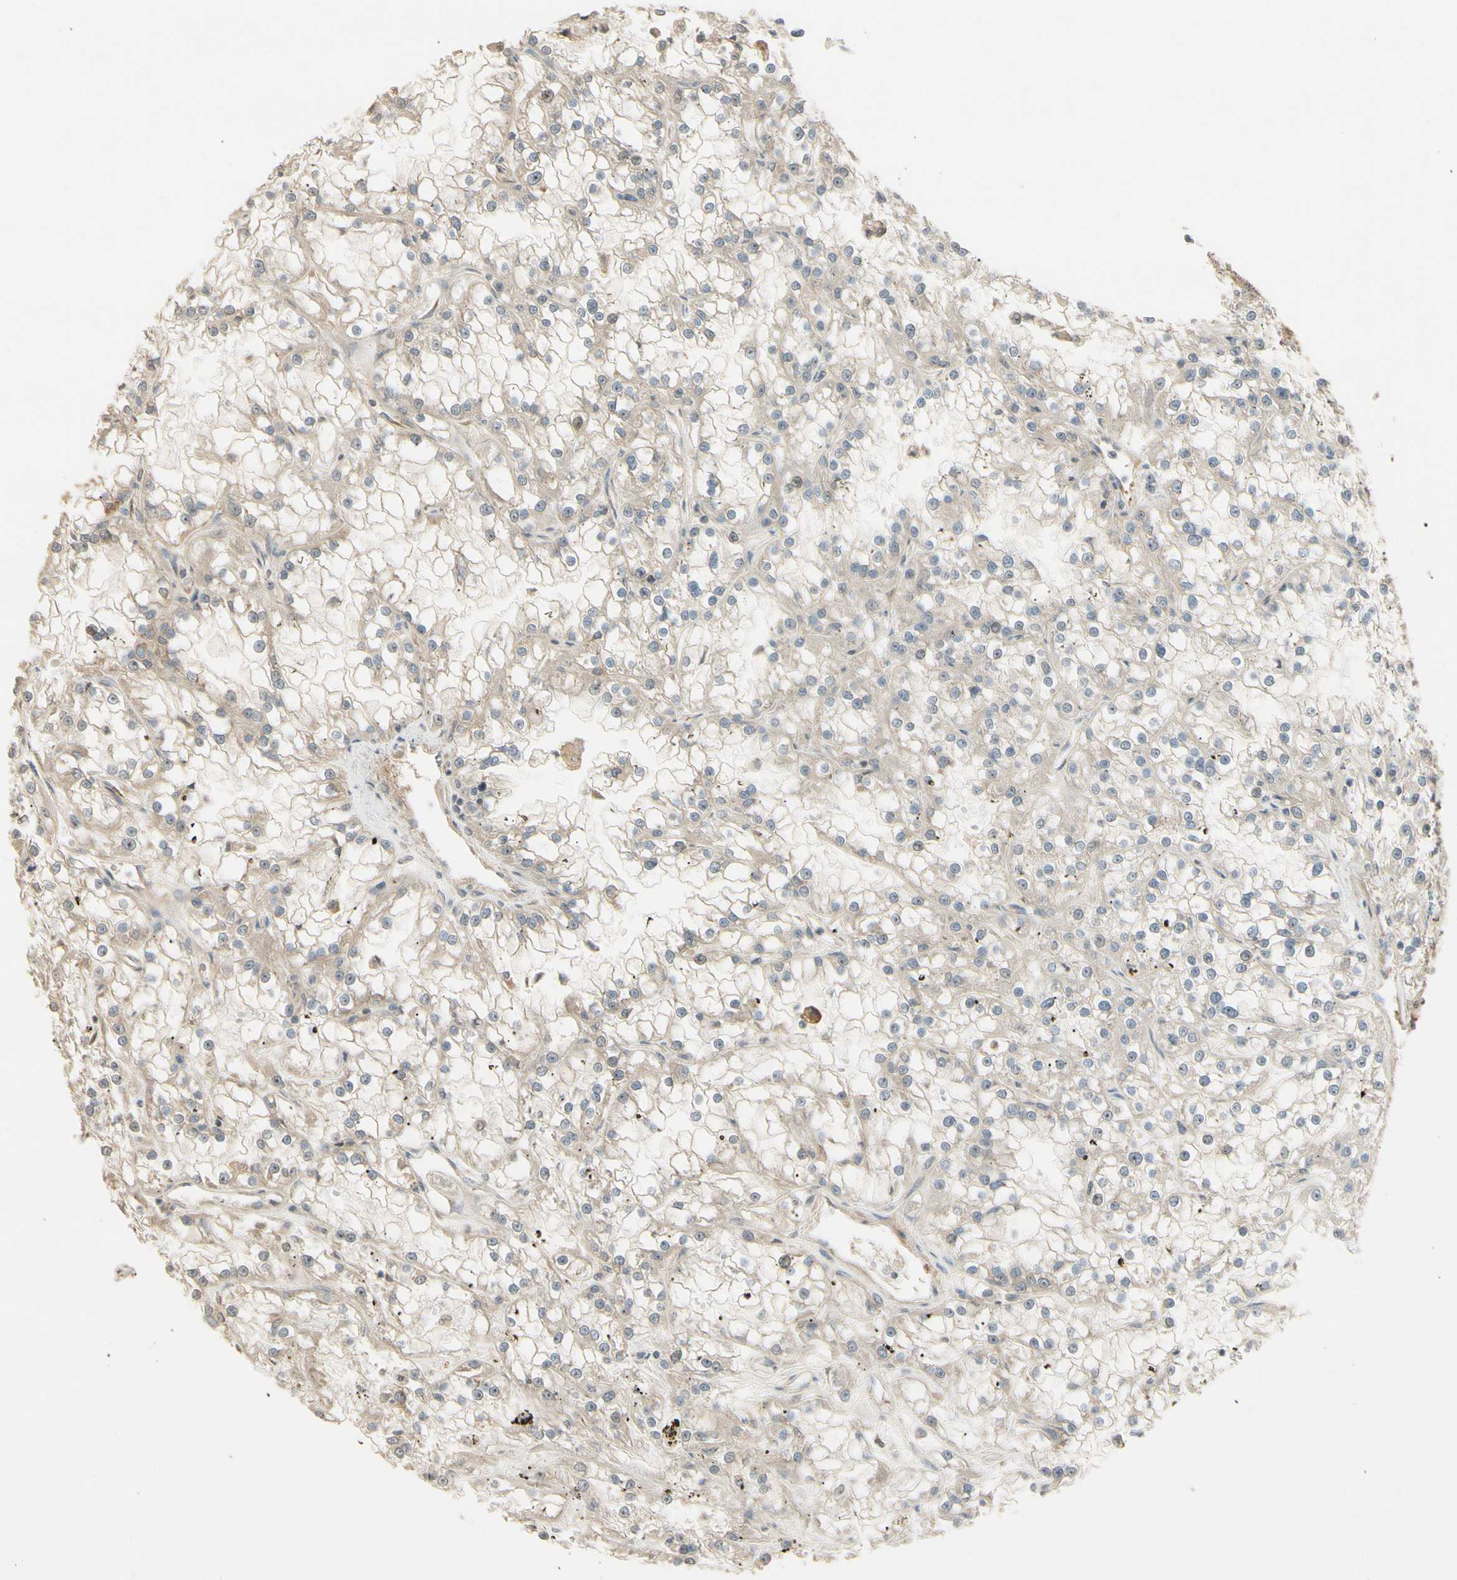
{"staining": {"intensity": "weak", "quantity": "25%-75%", "location": "cytoplasmic/membranous"}, "tissue": "renal cancer", "cell_type": "Tumor cells", "image_type": "cancer", "snomed": [{"axis": "morphology", "description": "Adenocarcinoma, NOS"}, {"axis": "topography", "description": "Kidney"}], "caption": "IHC of renal cancer (adenocarcinoma) displays low levels of weak cytoplasmic/membranous staining in approximately 25%-75% of tumor cells. The staining is performed using DAB (3,3'-diaminobenzidine) brown chromogen to label protein expression. The nuclei are counter-stained blue using hematoxylin.", "gene": "NFYA", "patient": {"sex": "female", "age": 52}}